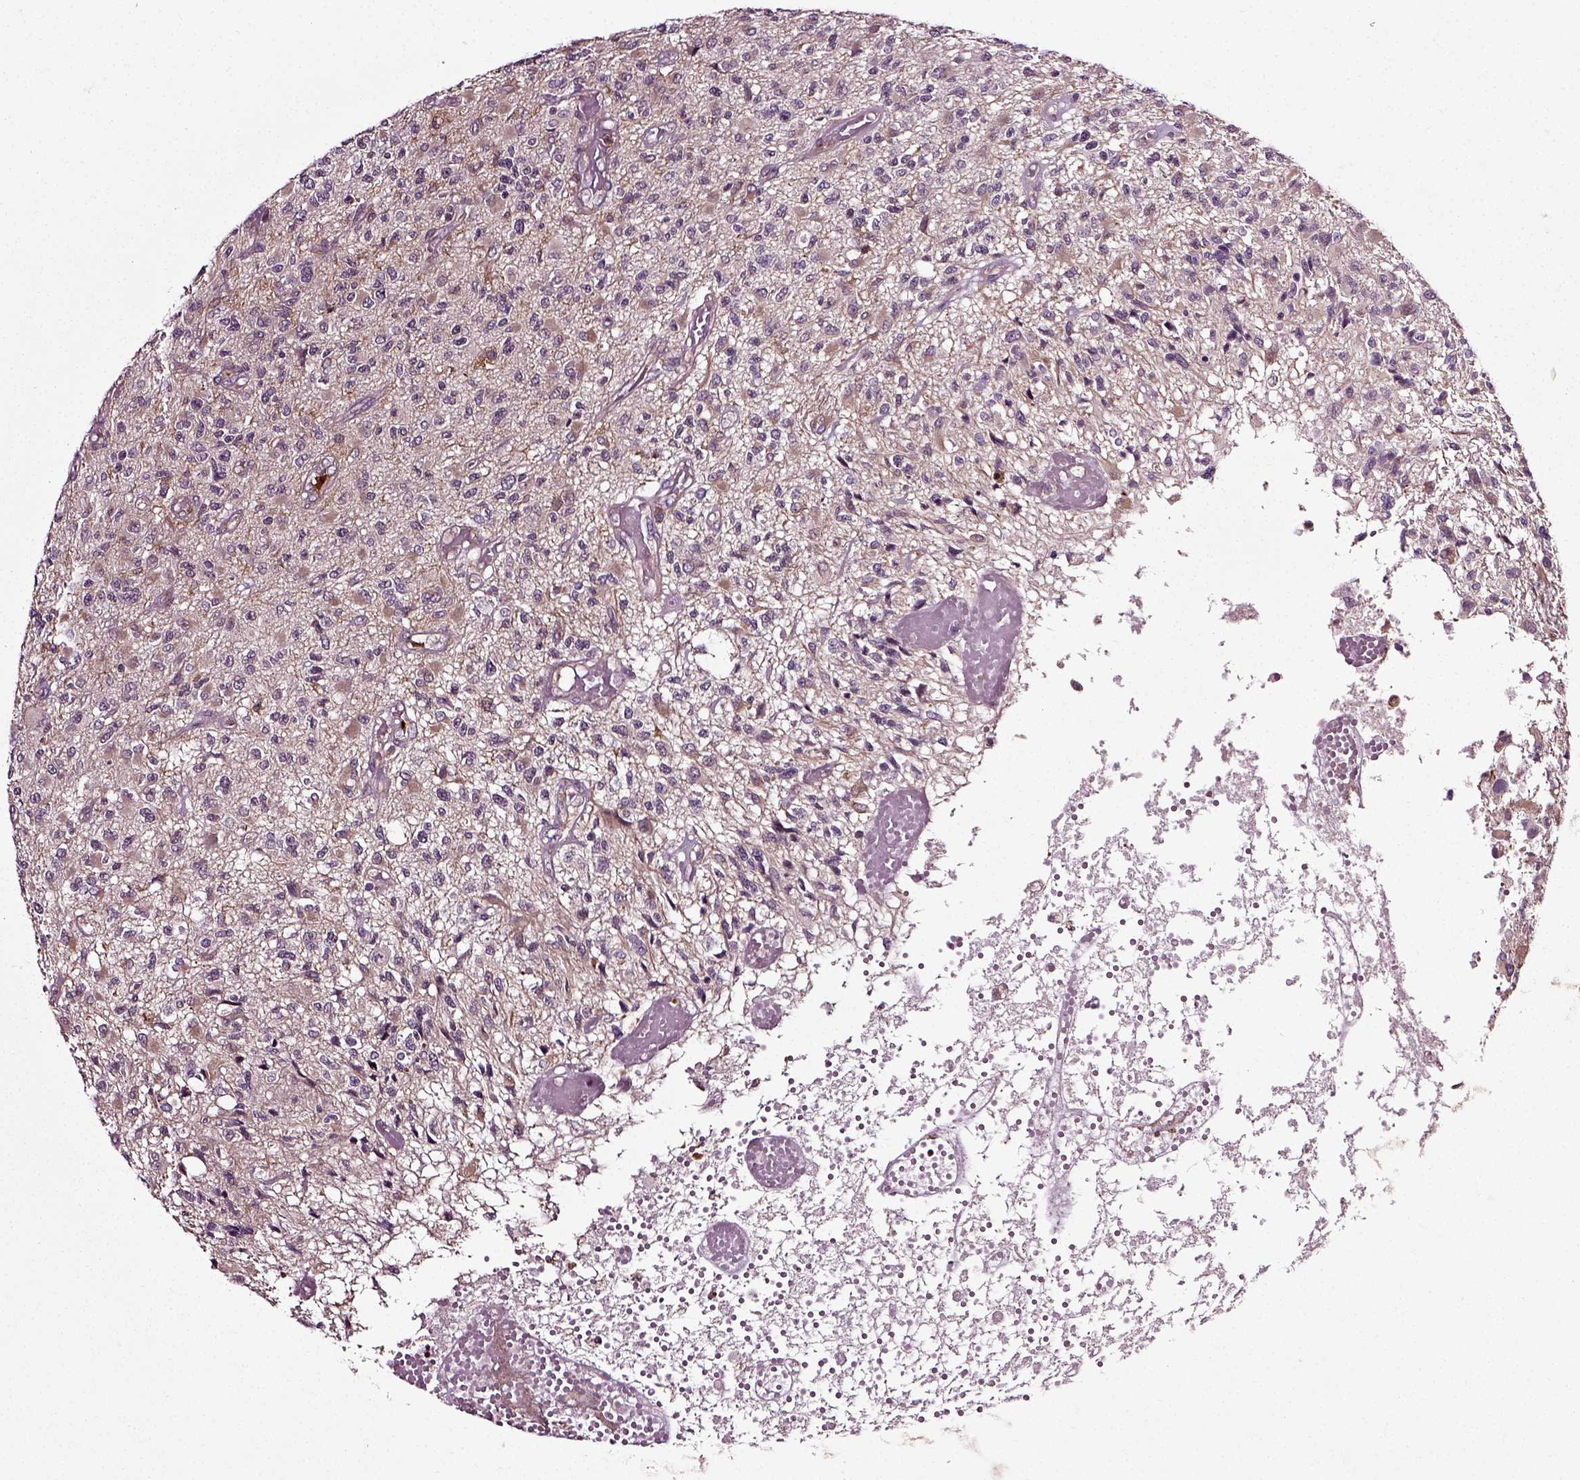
{"staining": {"intensity": "negative", "quantity": "none", "location": "none"}, "tissue": "glioma", "cell_type": "Tumor cells", "image_type": "cancer", "snomed": [{"axis": "morphology", "description": "Glioma, malignant, High grade"}, {"axis": "topography", "description": "Brain"}], "caption": "Protein analysis of glioma shows no significant staining in tumor cells.", "gene": "RHOF", "patient": {"sex": "female", "age": 63}}